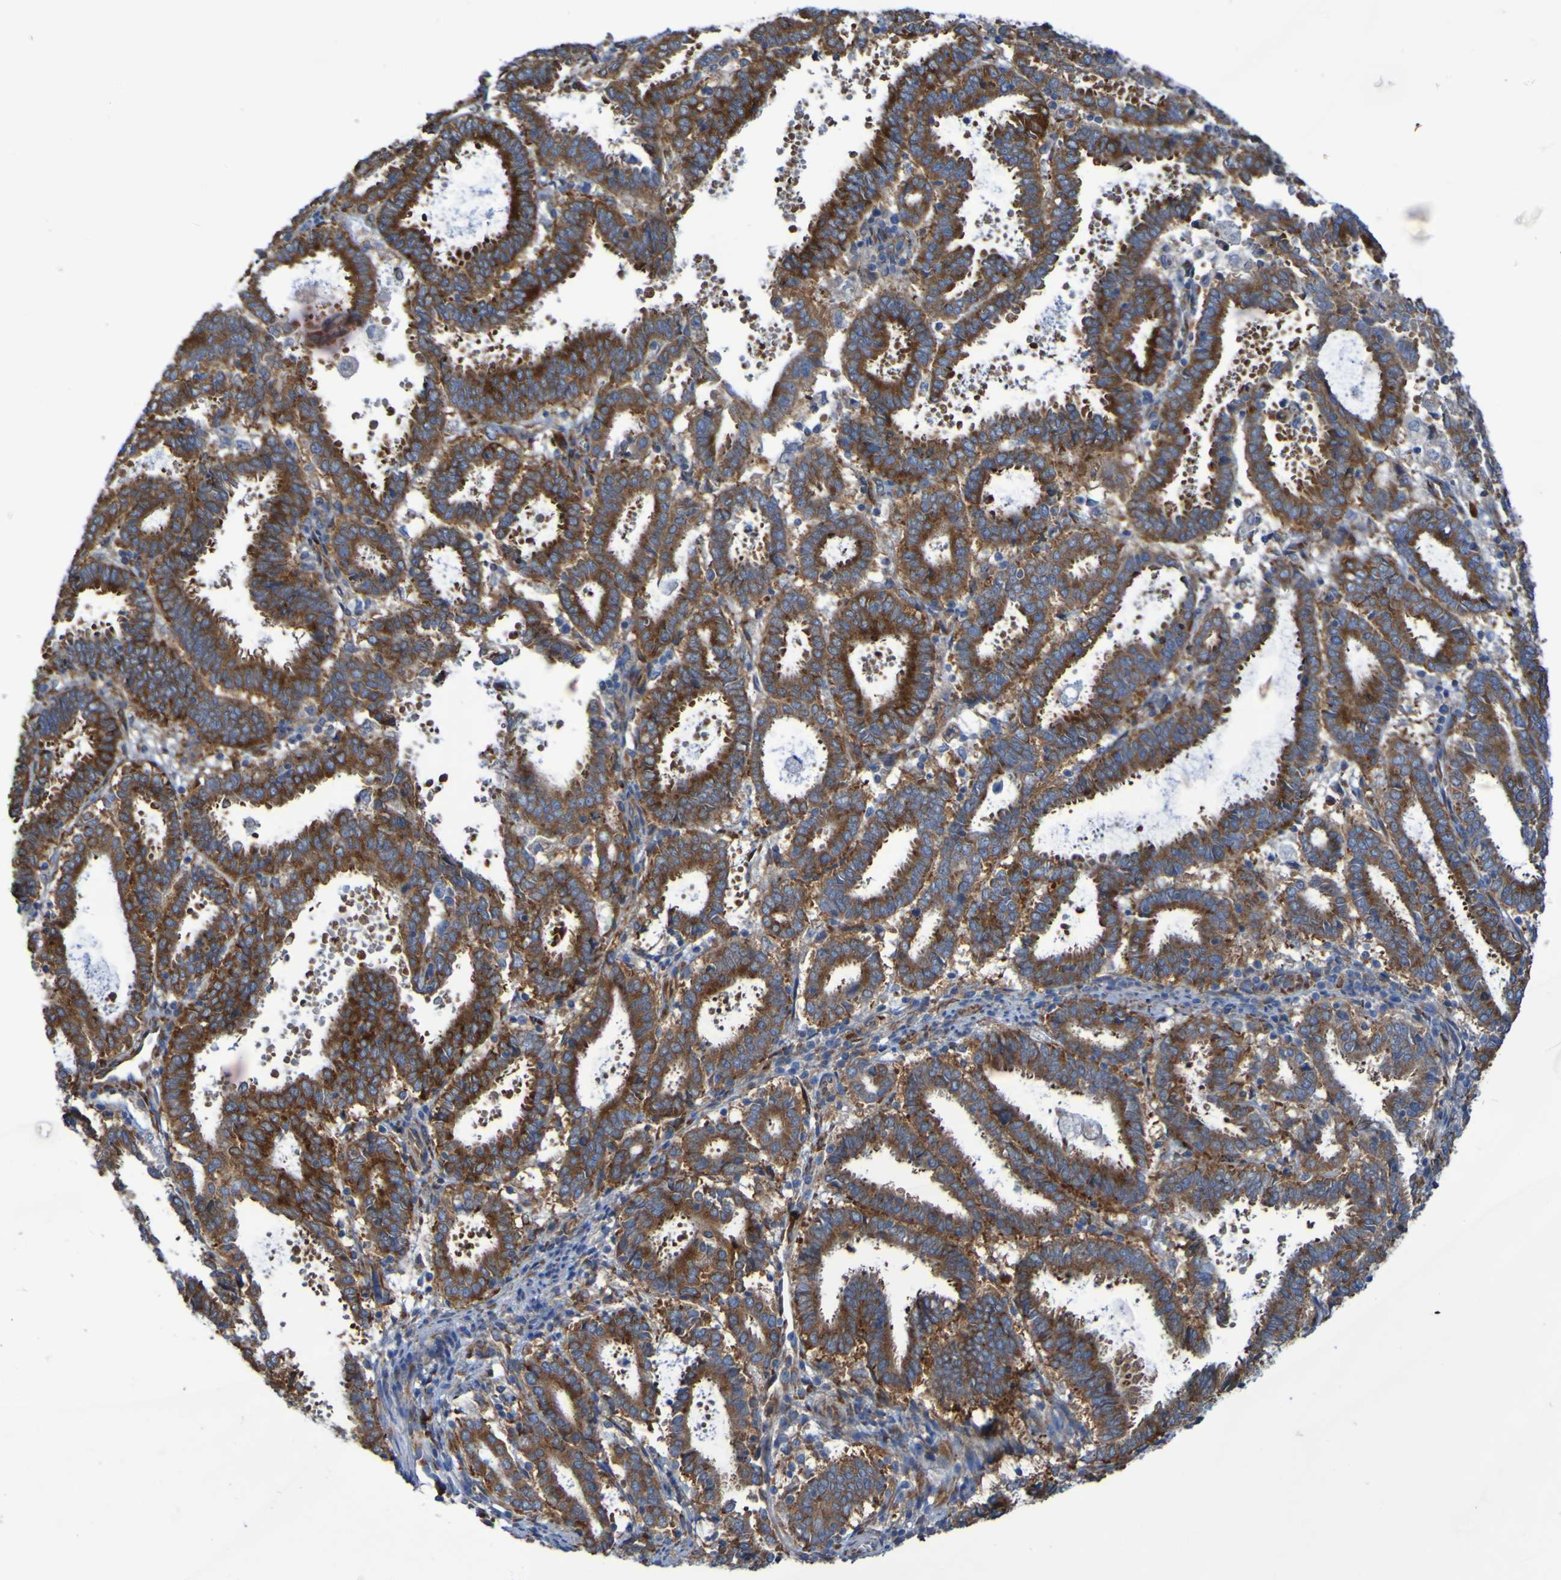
{"staining": {"intensity": "strong", "quantity": ">75%", "location": "cytoplasmic/membranous"}, "tissue": "endometrial cancer", "cell_type": "Tumor cells", "image_type": "cancer", "snomed": [{"axis": "morphology", "description": "Adenocarcinoma, NOS"}, {"axis": "topography", "description": "Uterus"}], "caption": "This is a photomicrograph of immunohistochemistry staining of endometrial cancer, which shows strong staining in the cytoplasmic/membranous of tumor cells.", "gene": "FKBP3", "patient": {"sex": "female", "age": 83}}